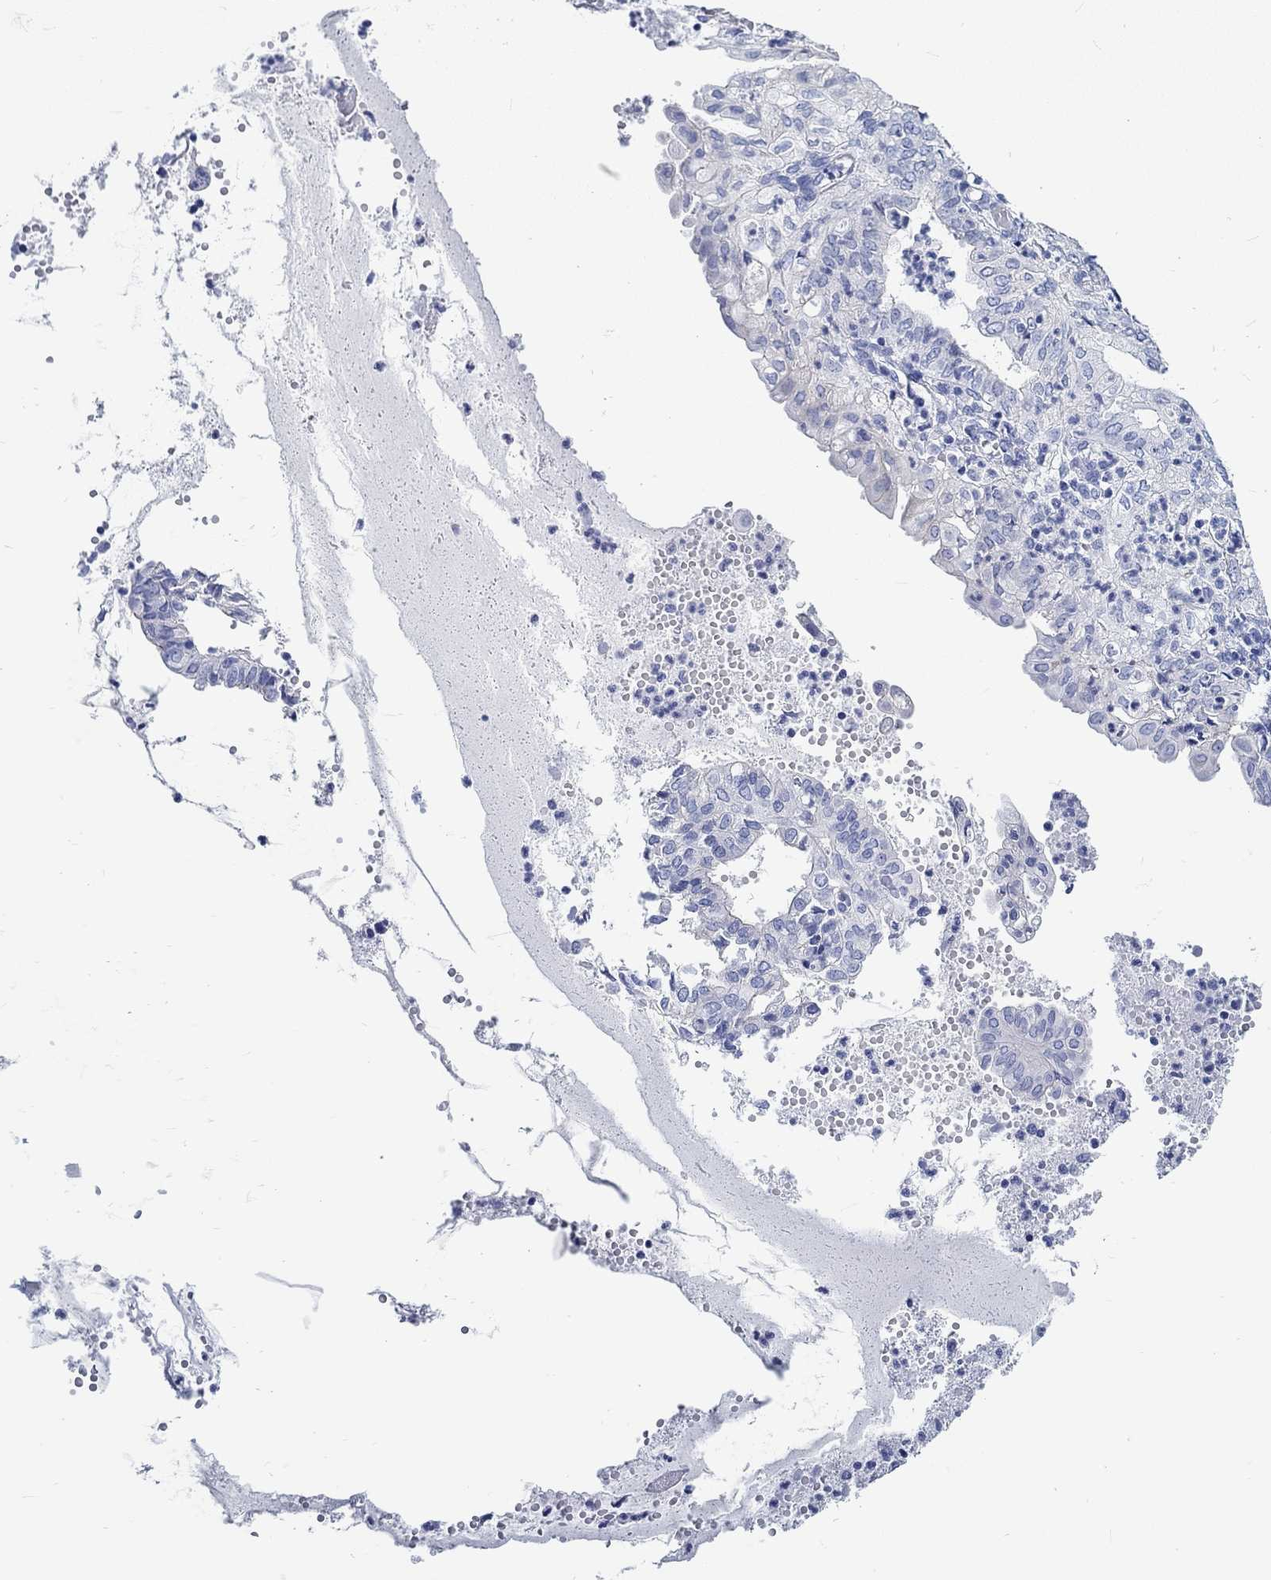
{"staining": {"intensity": "negative", "quantity": "none", "location": "none"}, "tissue": "endometrial cancer", "cell_type": "Tumor cells", "image_type": "cancer", "snomed": [{"axis": "morphology", "description": "Adenocarcinoma, NOS"}, {"axis": "topography", "description": "Endometrium"}], "caption": "This image is of endometrial adenocarcinoma stained with immunohistochemistry to label a protein in brown with the nuclei are counter-stained blue. There is no staining in tumor cells.", "gene": "RD3L", "patient": {"sex": "female", "age": 68}}